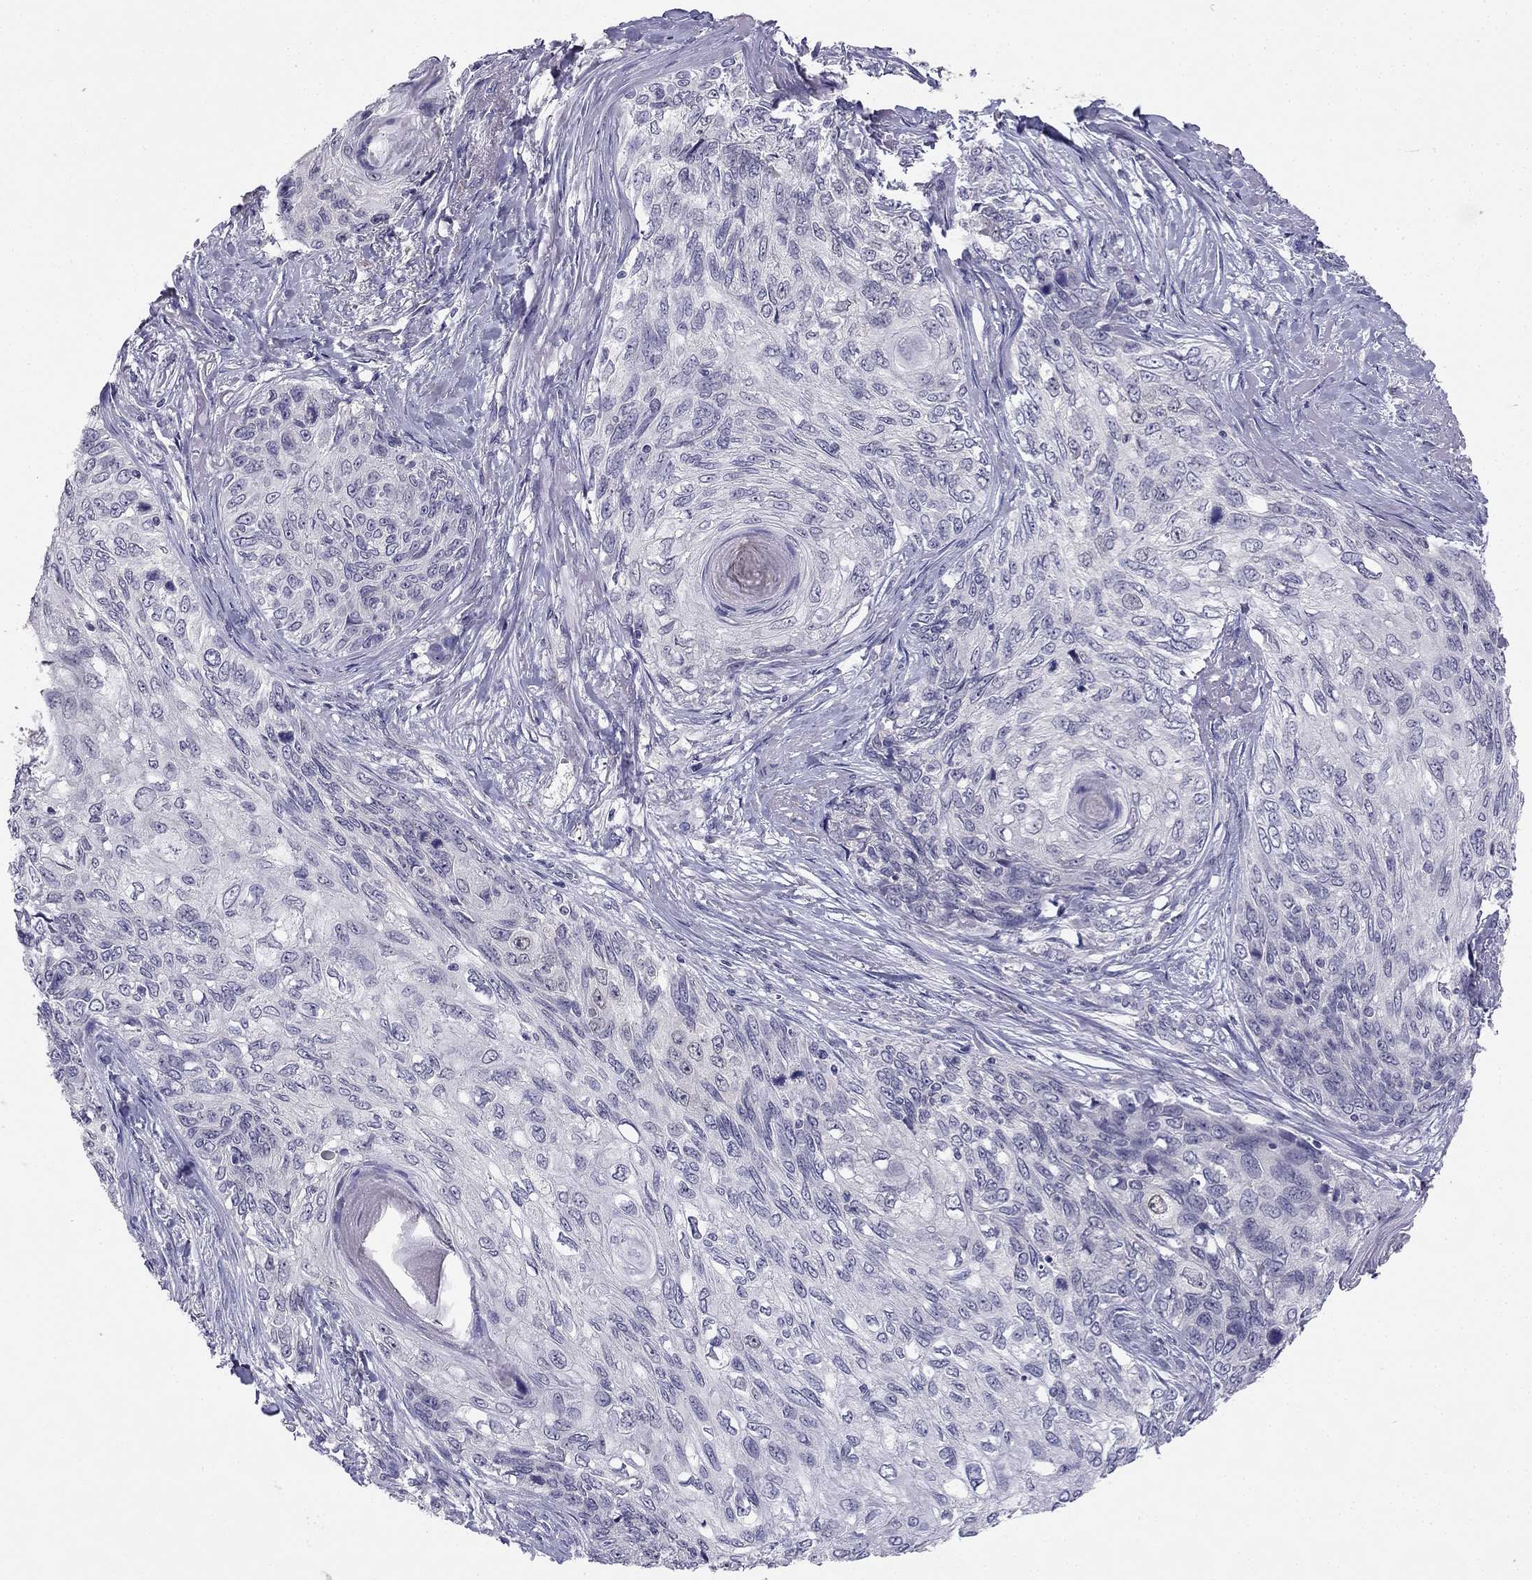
{"staining": {"intensity": "negative", "quantity": "none", "location": "none"}, "tissue": "skin cancer", "cell_type": "Tumor cells", "image_type": "cancer", "snomed": [{"axis": "morphology", "description": "Squamous cell carcinoma, NOS"}, {"axis": "topography", "description": "Skin"}], "caption": "Tumor cells are negative for brown protein staining in skin cancer (squamous cell carcinoma).", "gene": "C16orf89", "patient": {"sex": "male", "age": 92}}